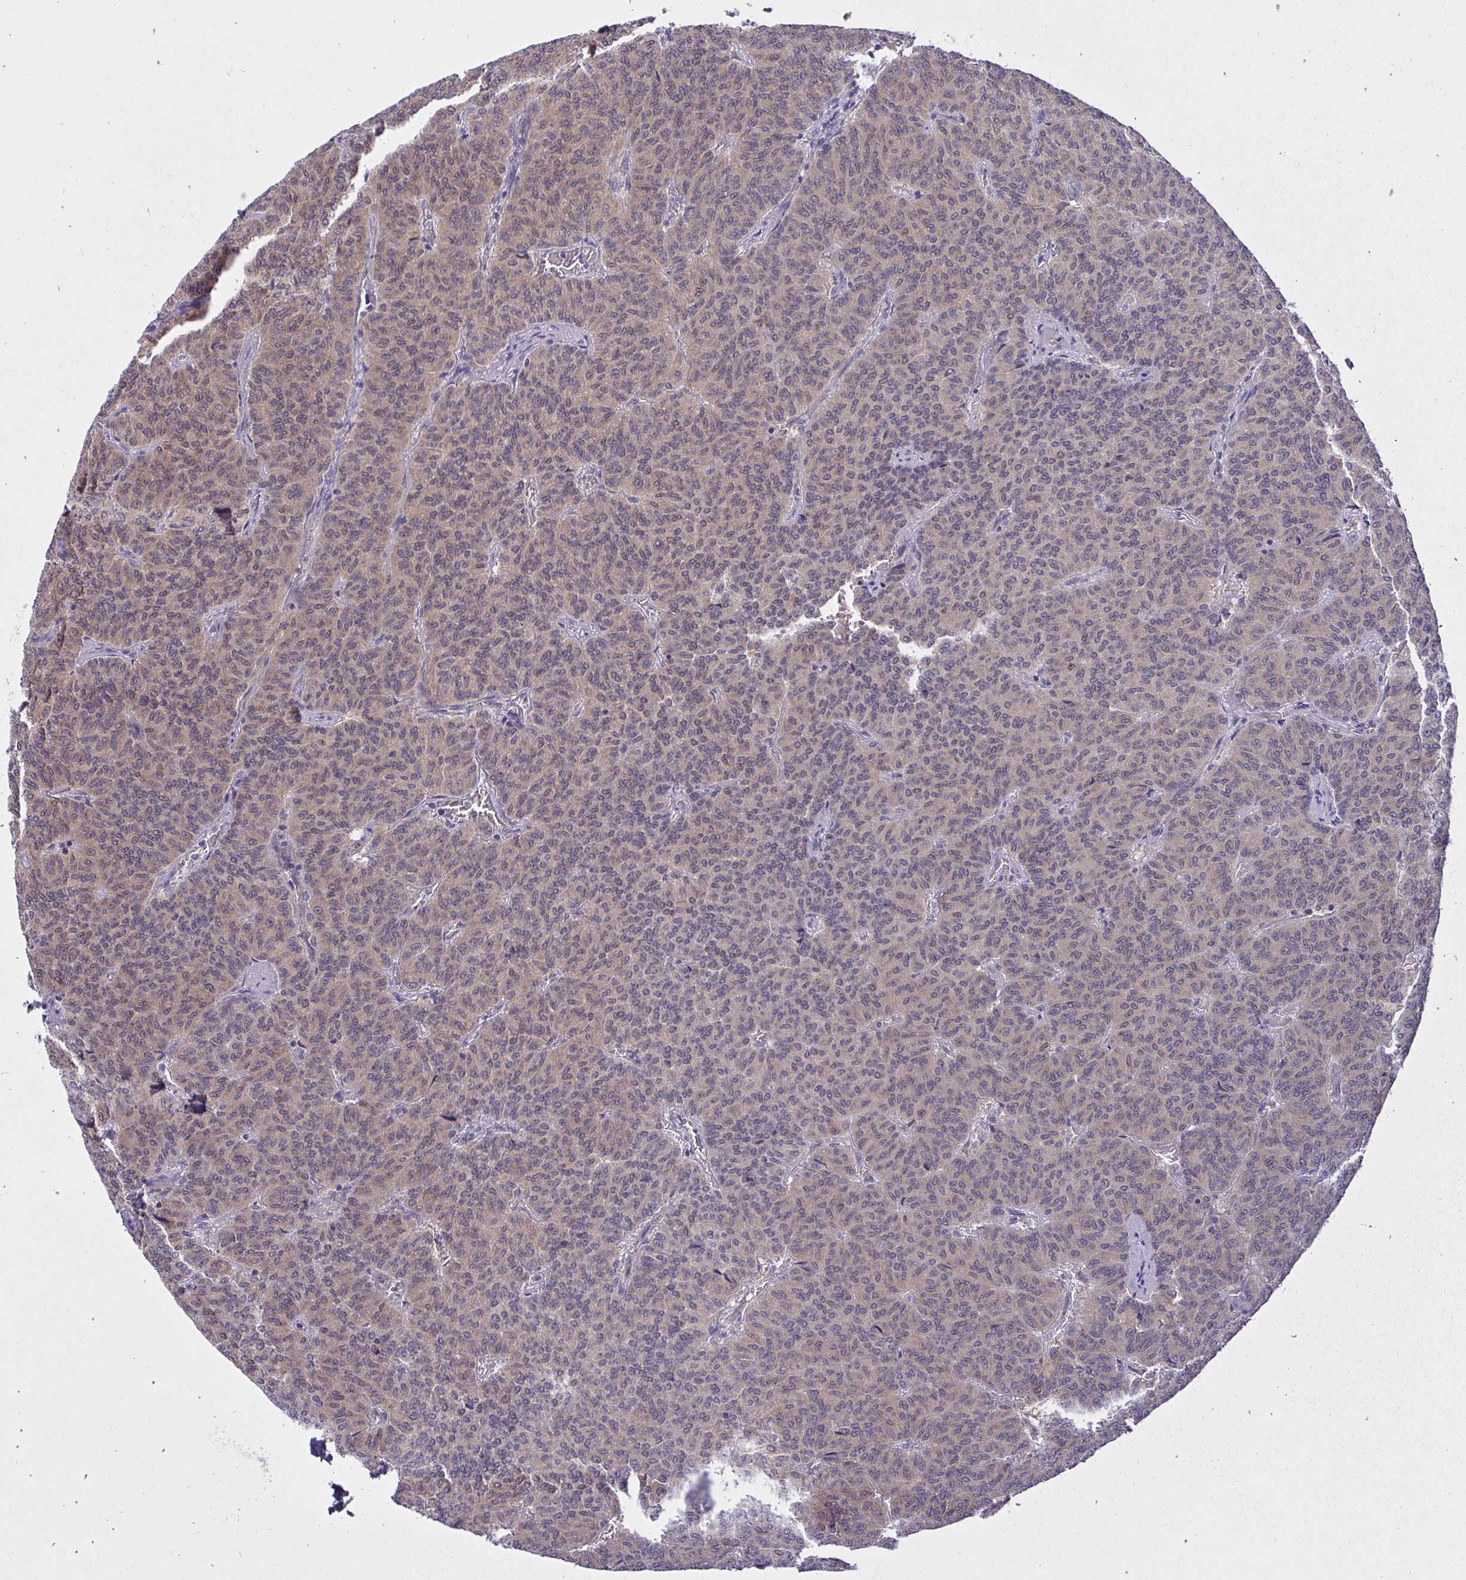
{"staining": {"intensity": "weak", "quantity": ">75%", "location": "cytoplasmic/membranous,nuclear"}, "tissue": "carcinoid", "cell_type": "Tumor cells", "image_type": "cancer", "snomed": [{"axis": "morphology", "description": "Carcinoid, malignant, NOS"}, {"axis": "topography", "description": "Lung"}], "caption": "About >75% of tumor cells in carcinoid reveal weak cytoplasmic/membranous and nuclear protein staining as visualized by brown immunohistochemical staining.", "gene": "C19orf54", "patient": {"sex": "male", "age": 61}}